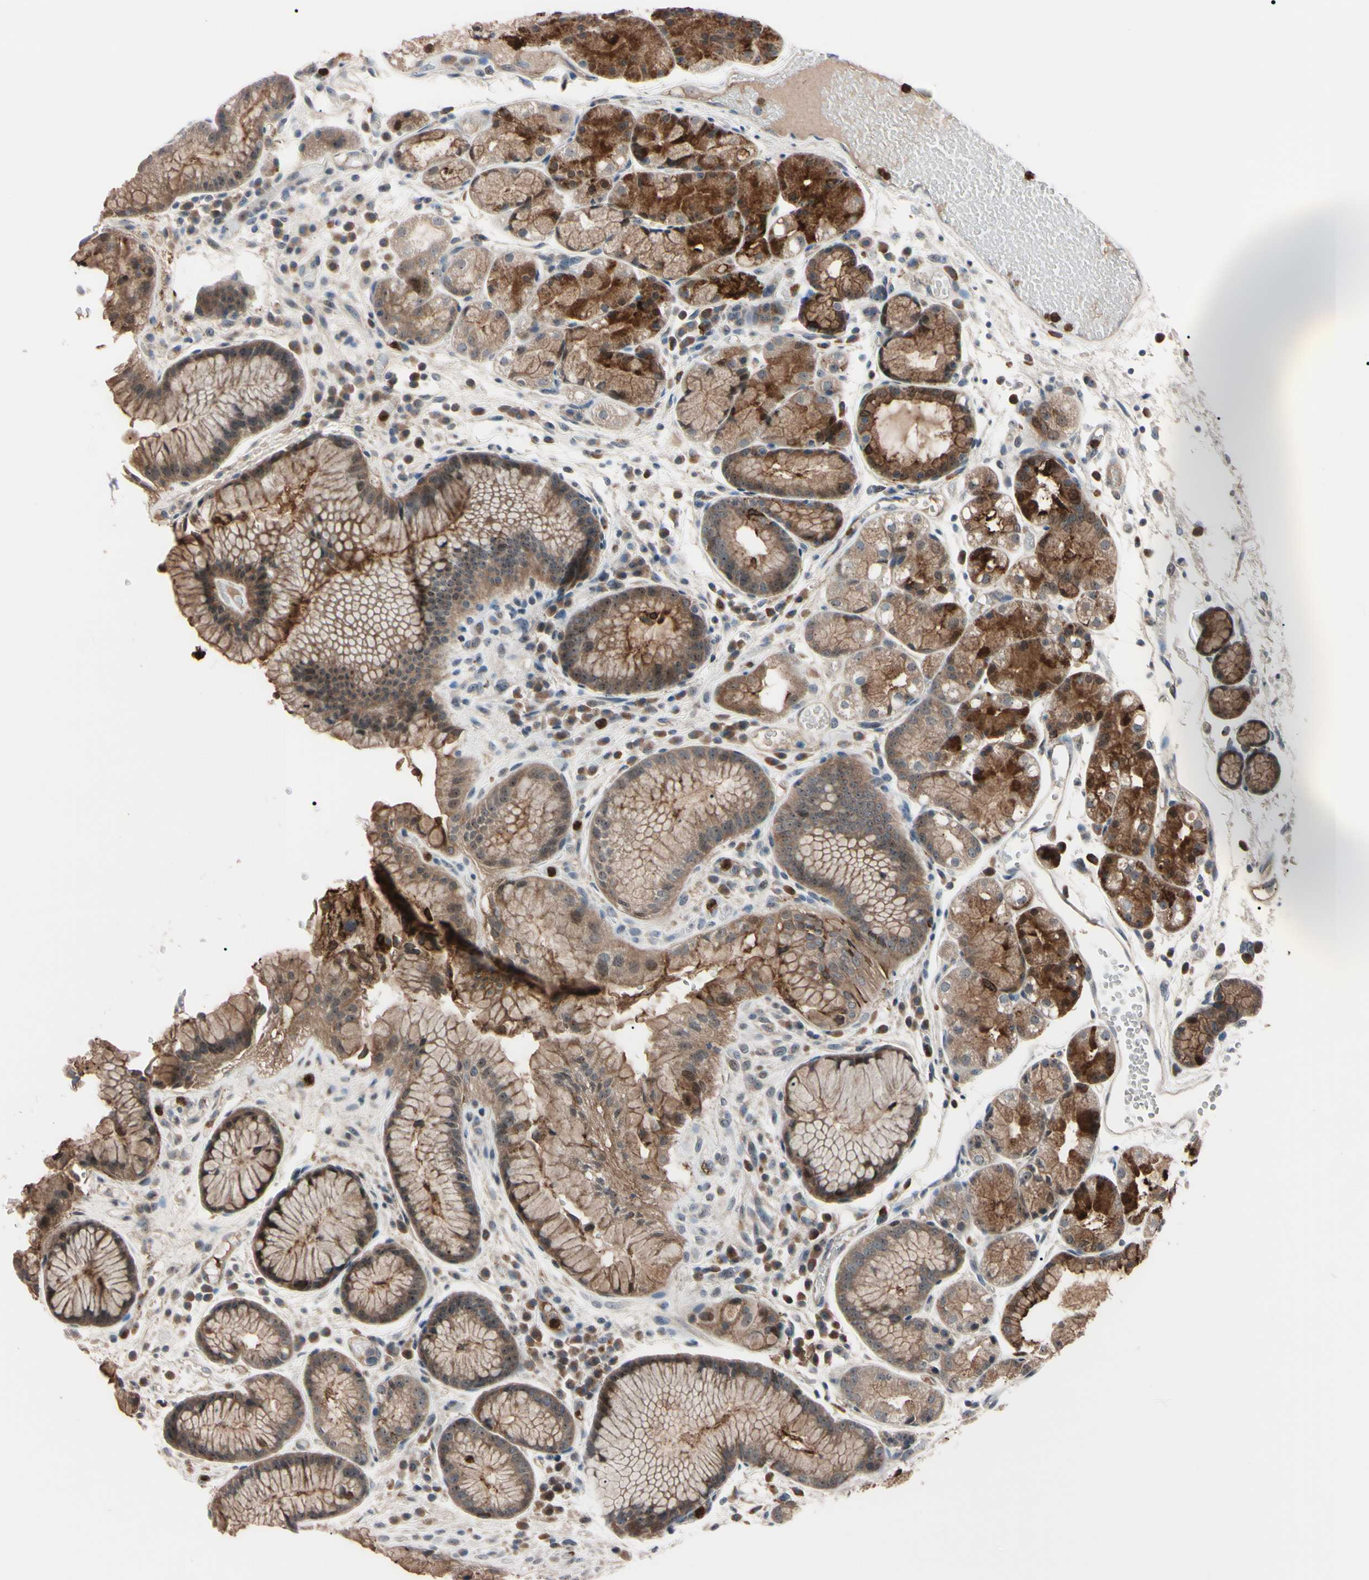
{"staining": {"intensity": "strong", "quantity": "25%-75%", "location": "cytoplasmic/membranous"}, "tissue": "stomach", "cell_type": "Glandular cells", "image_type": "normal", "snomed": [{"axis": "morphology", "description": "Normal tissue, NOS"}, {"axis": "topography", "description": "Stomach, upper"}], "caption": "Immunohistochemistry of unremarkable stomach demonstrates high levels of strong cytoplasmic/membranous expression in approximately 25%-75% of glandular cells. Ihc stains the protein in brown and the nuclei are stained blue.", "gene": "TRAF5", "patient": {"sex": "male", "age": 72}}